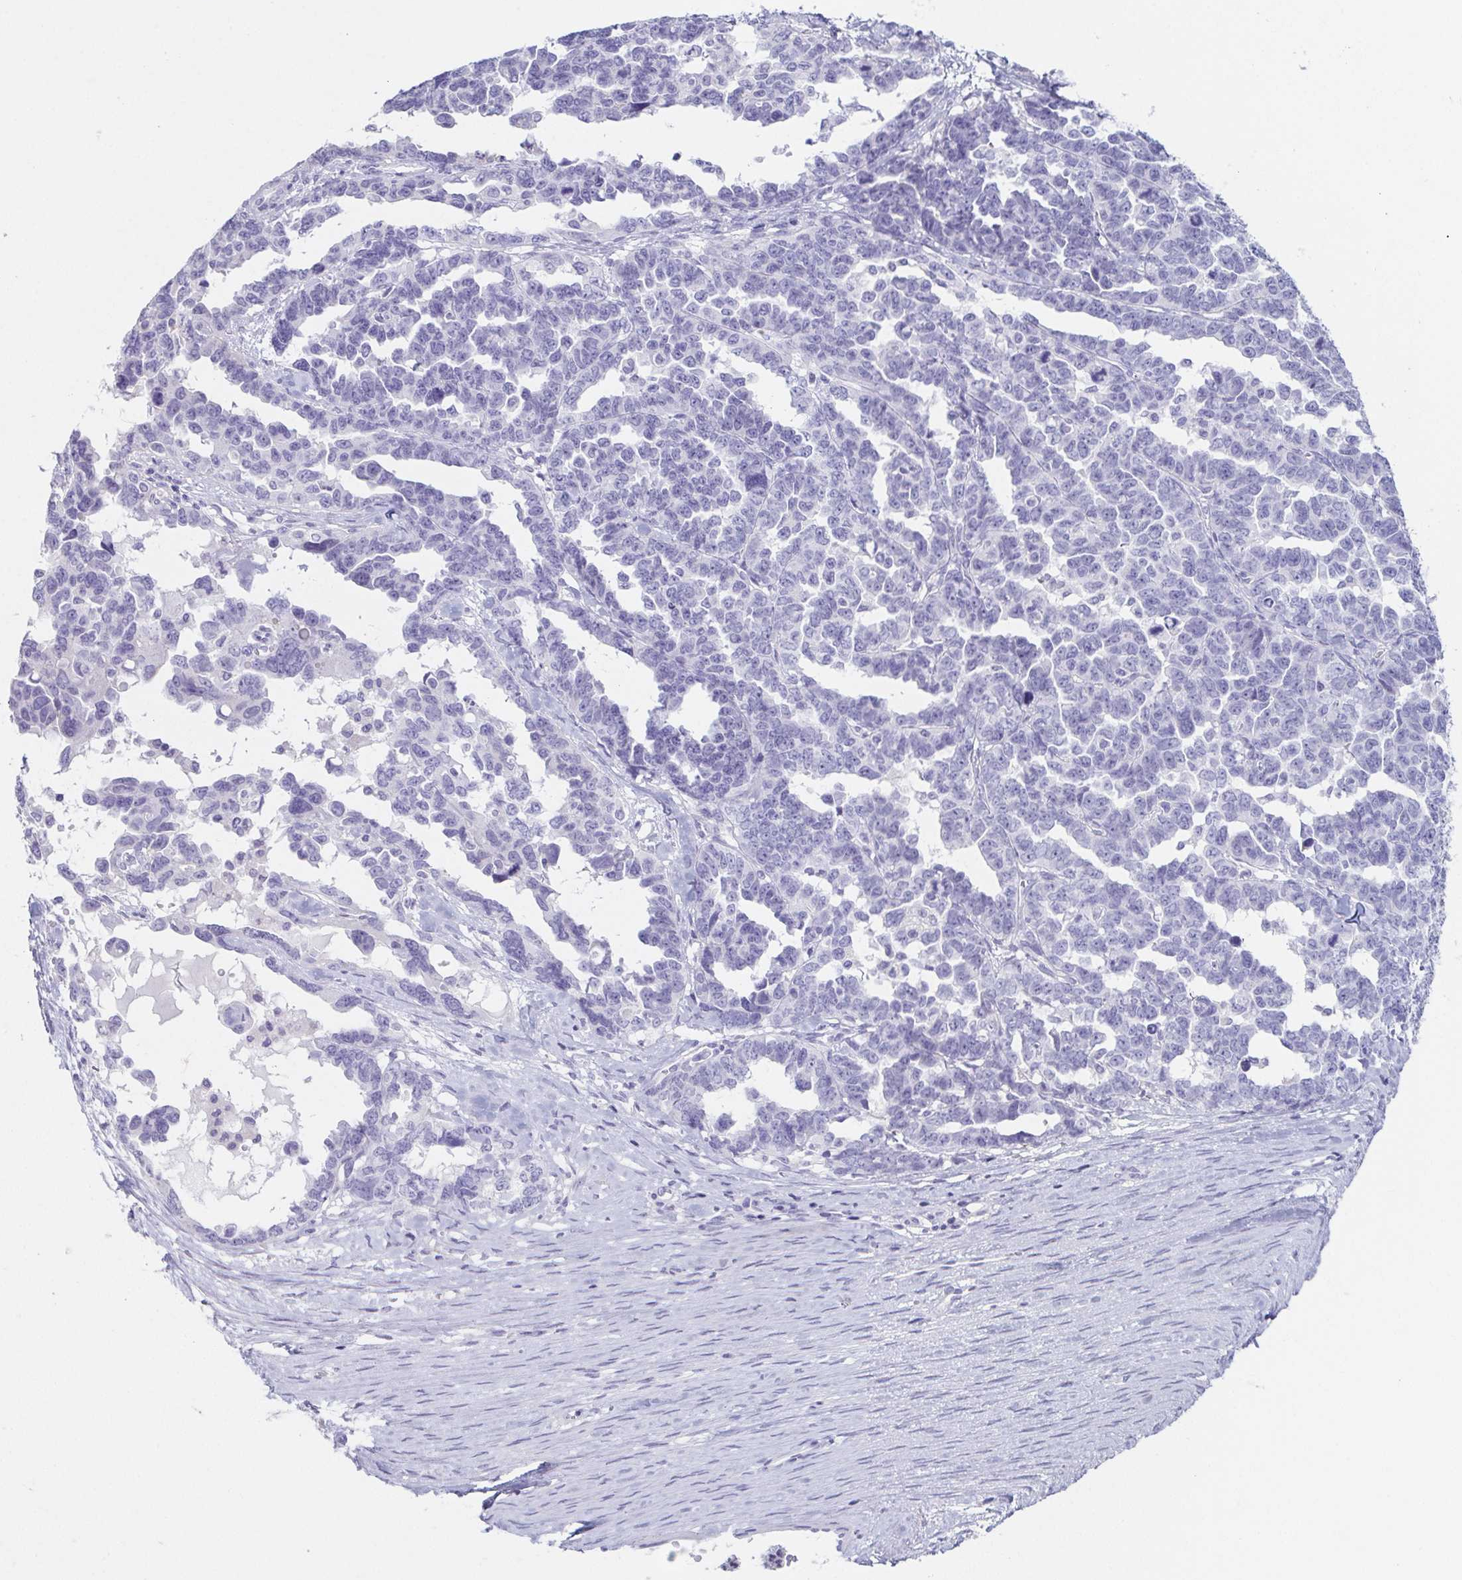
{"staining": {"intensity": "negative", "quantity": "none", "location": "none"}, "tissue": "ovarian cancer", "cell_type": "Tumor cells", "image_type": "cancer", "snomed": [{"axis": "morphology", "description": "Cystadenocarcinoma, serous, NOS"}, {"axis": "topography", "description": "Ovary"}], "caption": "Immunohistochemistry image of human serous cystadenocarcinoma (ovarian) stained for a protein (brown), which shows no expression in tumor cells.", "gene": "HDGFL1", "patient": {"sex": "female", "age": 69}}